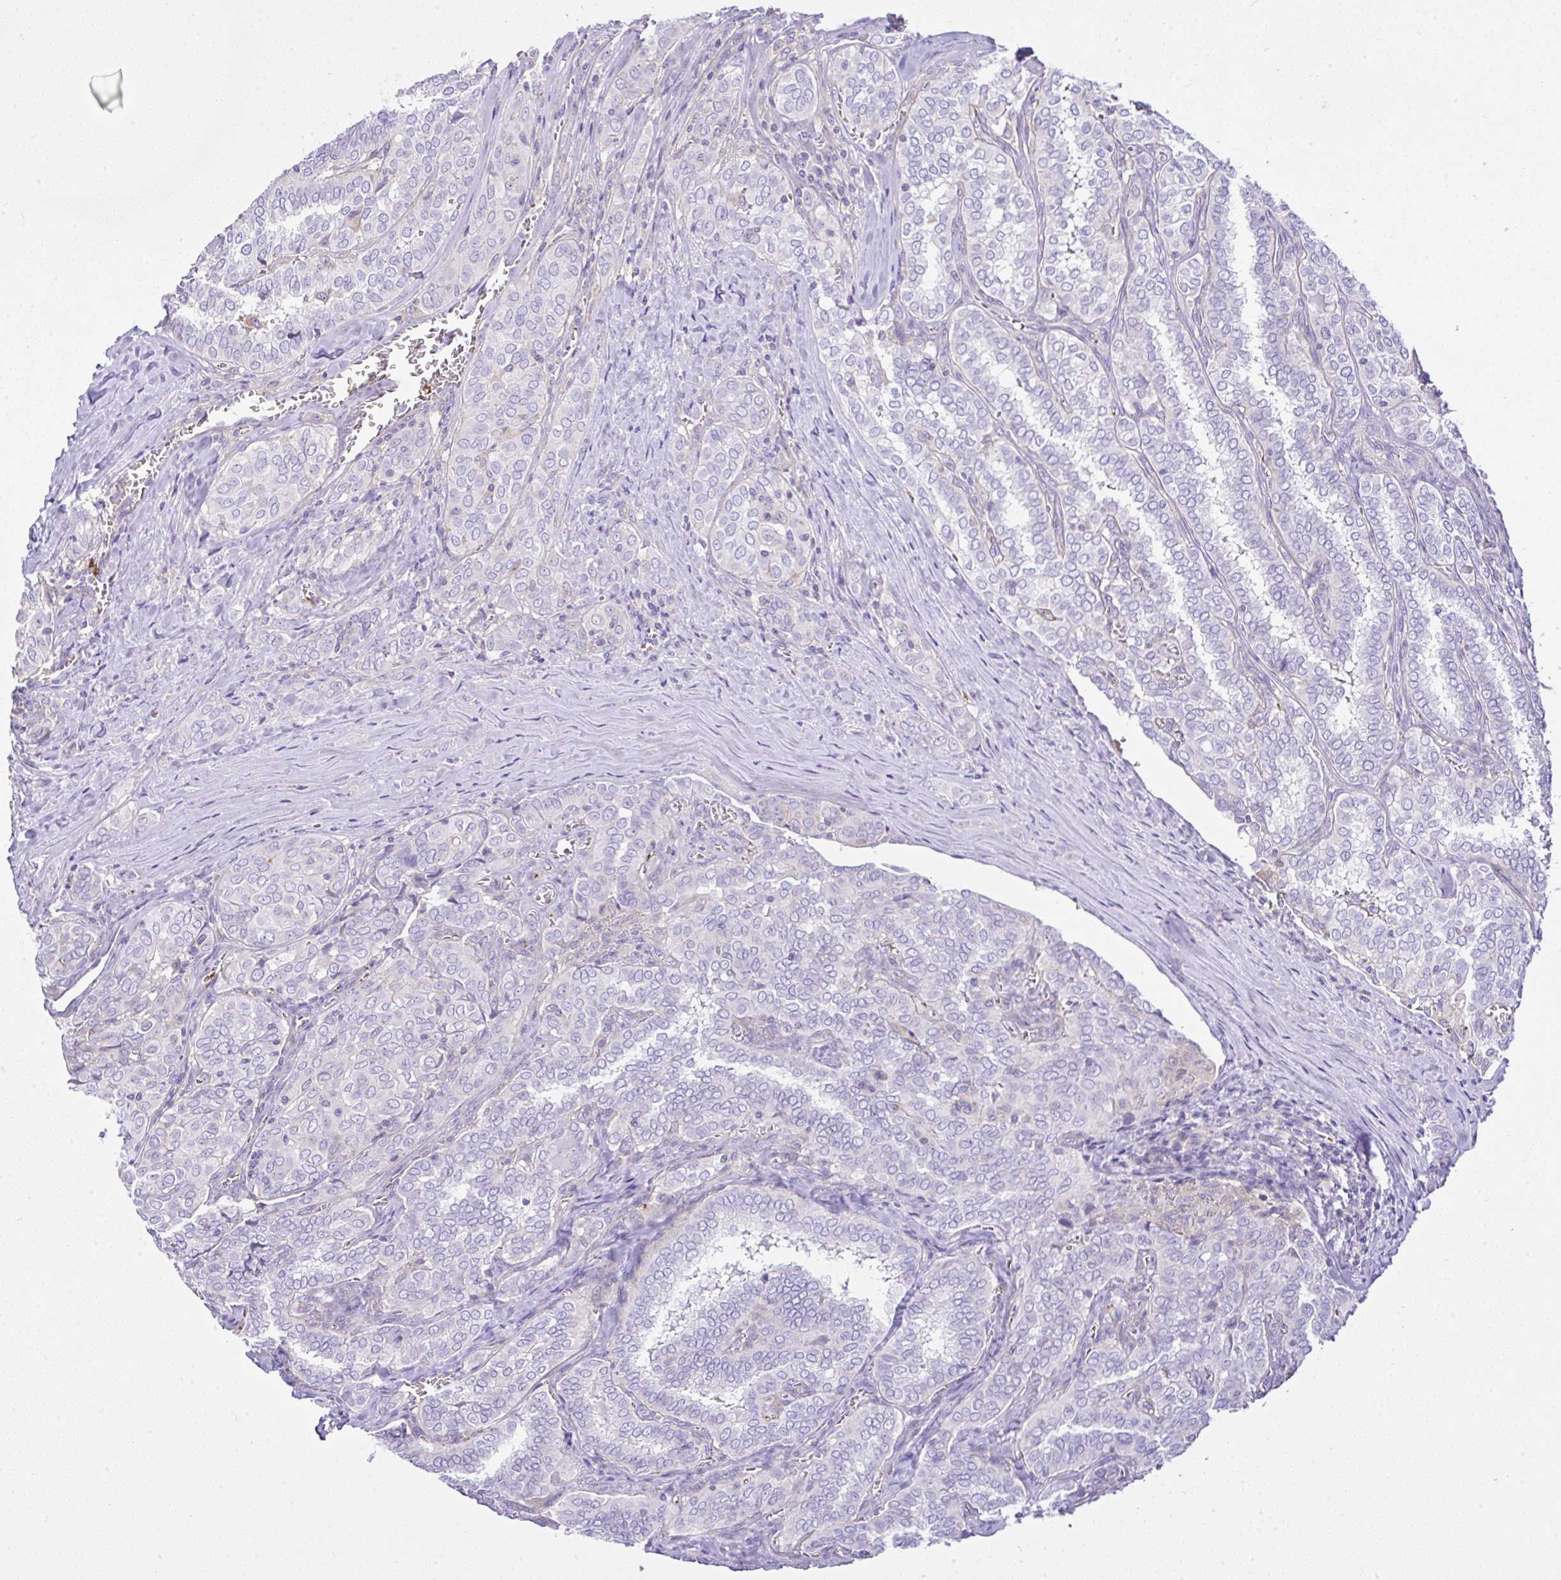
{"staining": {"intensity": "negative", "quantity": "none", "location": "none"}, "tissue": "thyroid cancer", "cell_type": "Tumor cells", "image_type": "cancer", "snomed": [{"axis": "morphology", "description": "Papillary adenocarcinoma, NOS"}, {"axis": "topography", "description": "Thyroid gland"}], "caption": "Tumor cells are negative for protein expression in human thyroid papillary adenocarcinoma.", "gene": "CCDC142", "patient": {"sex": "female", "age": 30}}